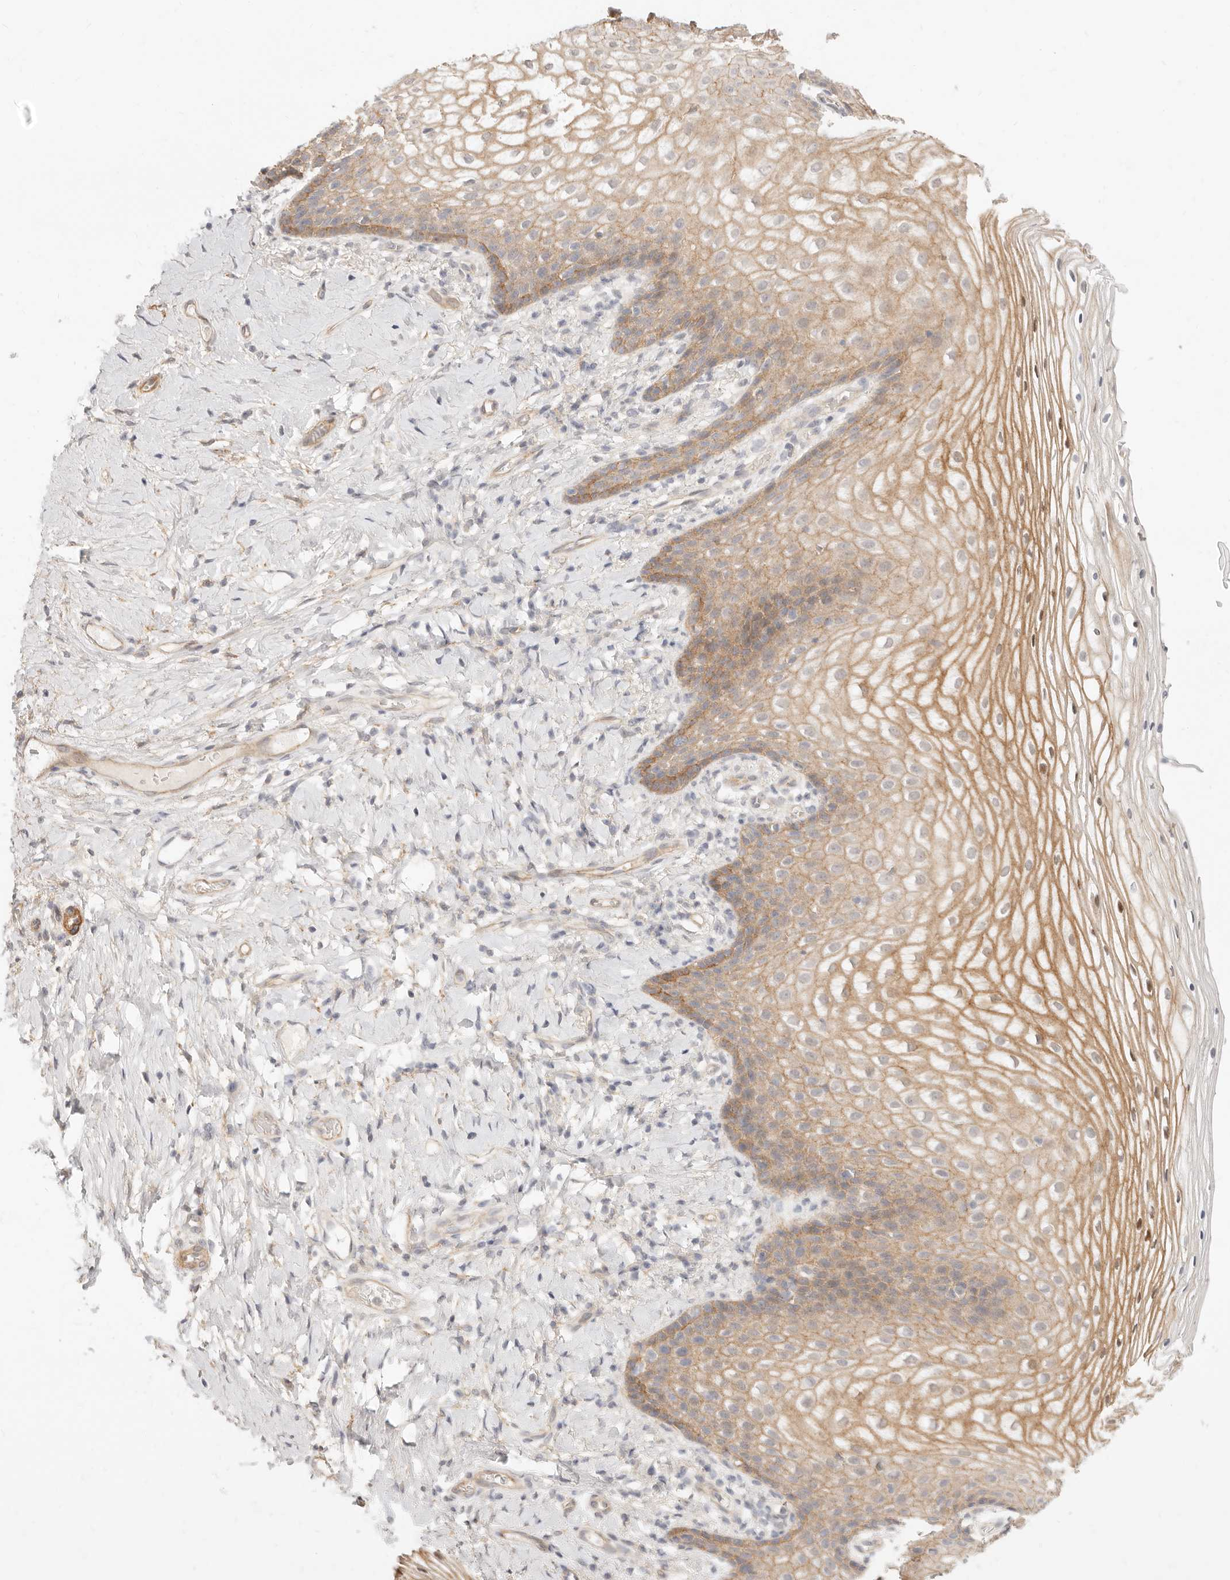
{"staining": {"intensity": "moderate", "quantity": "25%-75%", "location": "cytoplasmic/membranous"}, "tissue": "vagina", "cell_type": "Squamous epithelial cells", "image_type": "normal", "snomed": [{"axis": "morphology", "description": "Normal tissue, NOS"}, {"axis": "topography", "description": "Vagina"}], "caption": "Protein staining of benign vagina demonstrates moderate cytoplasmic/membranous expression in approximately 25%-75% of squamous epithelial cells.", "gene": "UBXN10", "patient": {"sex": "female", "age": 60}}